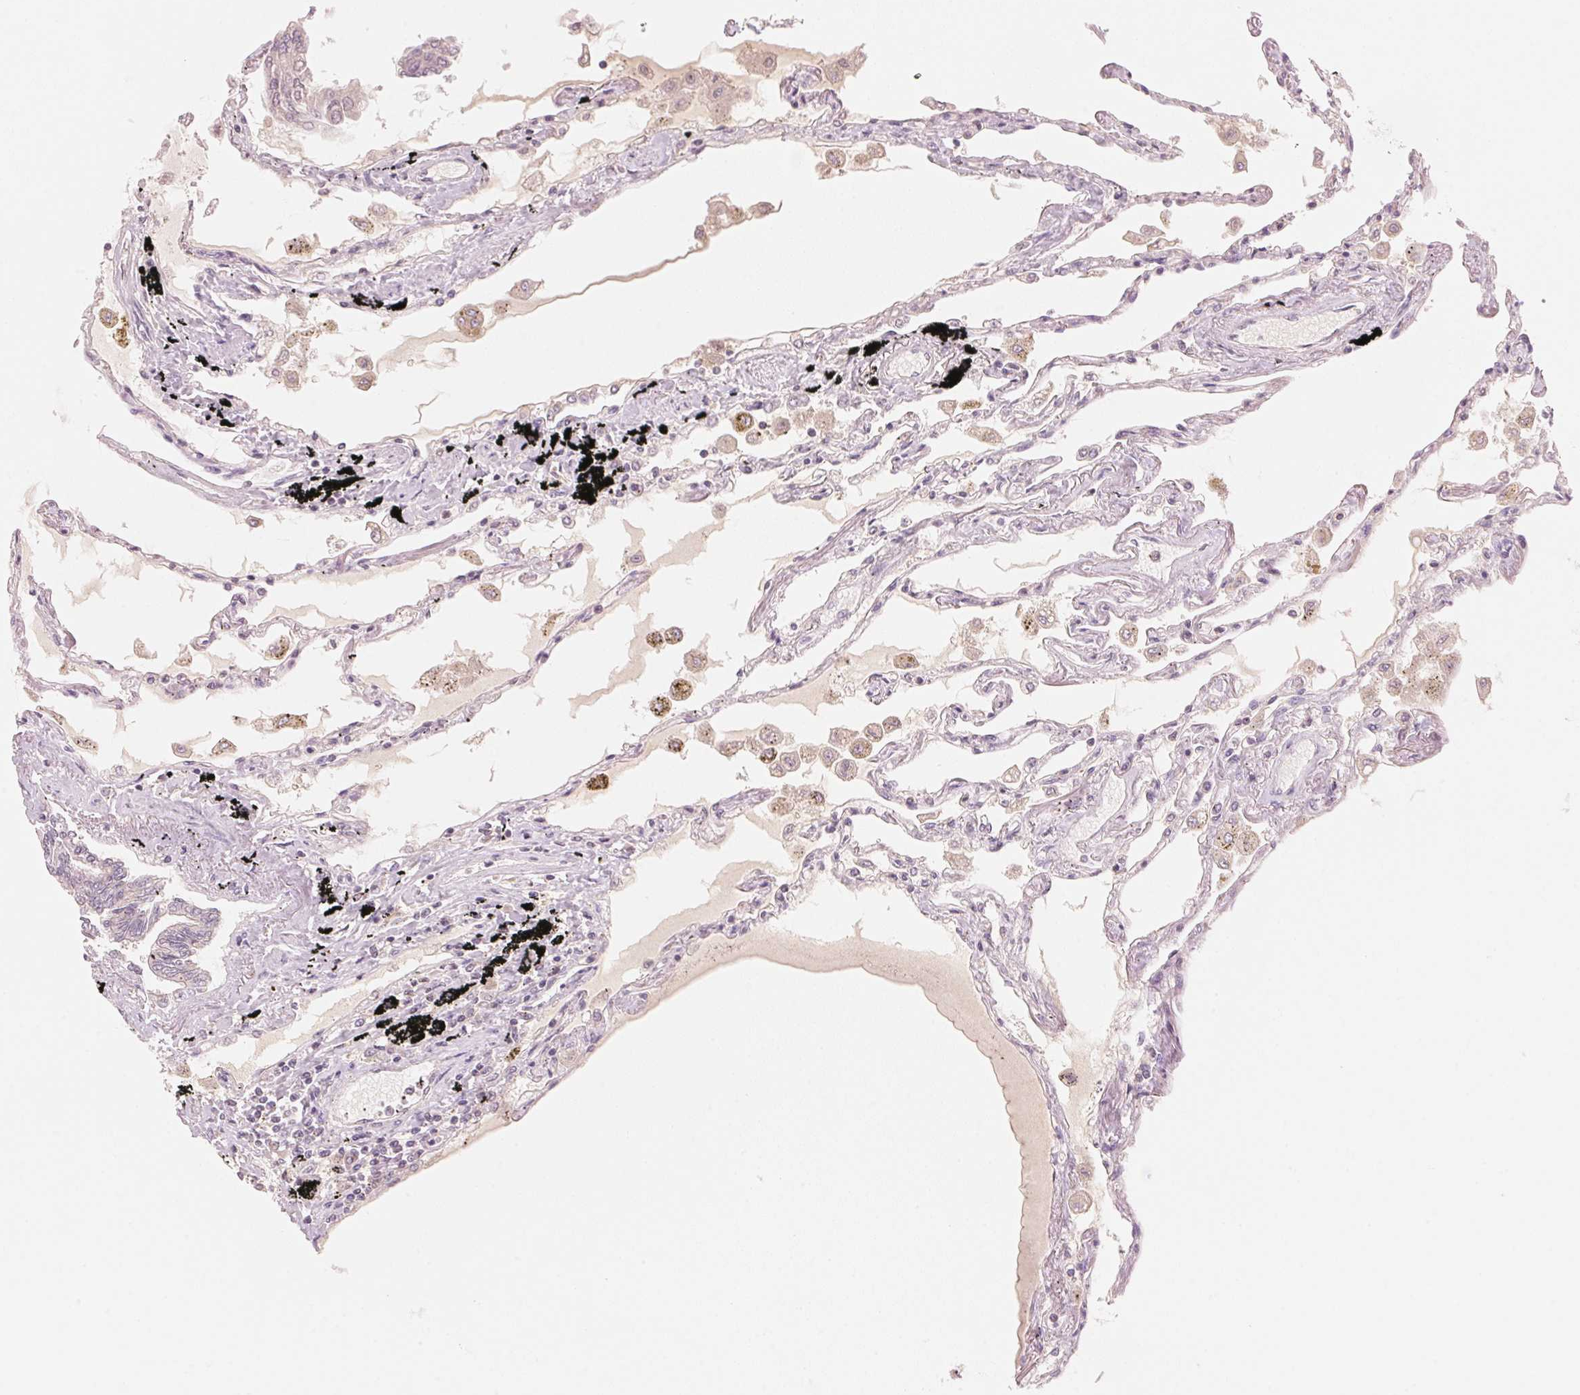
{"staining": {"intensity": "weak", "quantity": "<25%", "location": "cytoplasmic/membranous"}, "tissue": "lung", "cell_type": "Alveolar cells", "image_type": "normal", "snomed": [{"axis": "morphology", "description": "Normal tissue, NOS"}, {"axis": "morphology", "description": "Adenocarcinoma, NOS"}, {"axis": "topography", "description": "Cartilage tissue"}, {"axis": "topography", "description": "Lung"}], "caption": "IHC histopathology image of normal lung stained for a protein (brown), which exhibits no staining in alveolar cells.", "gene": "HOXB13", "patient": {"sex": "female", "age": 67}}